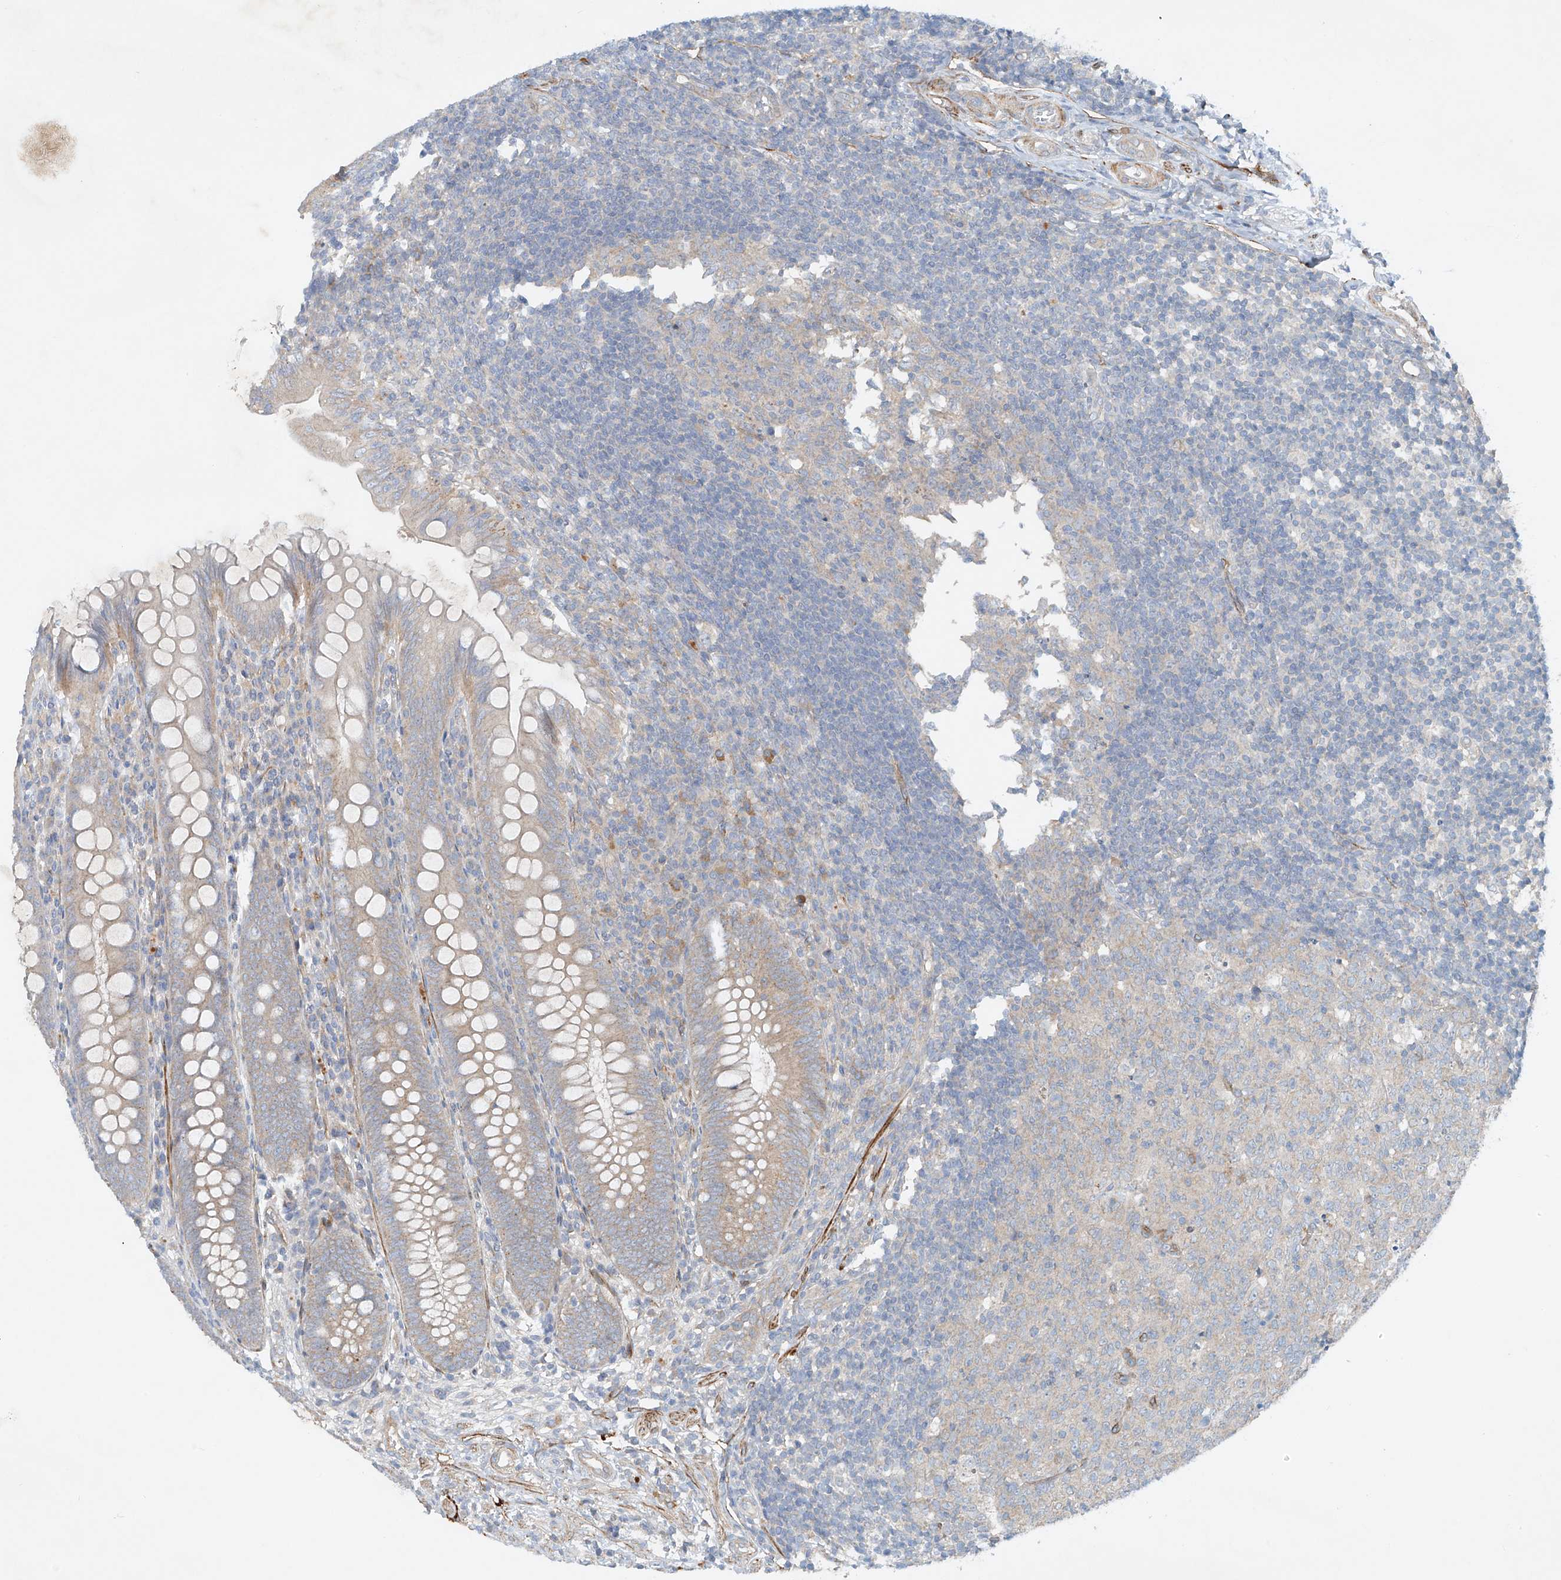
{"staining": {"intensity": "moderate", "quantity": "<25%", "location": "cytoplasmic/membranous"}, "tissue": "appendix", "cell_type": "Glandular cells", "image_type": "normal", "snomed": [{"axis": "morphology", "description": "Normal tissue, NOS"}, {"axis": "topography", "description": "Appendix"}], "caption": "Unremarkable appendix reveals moderate cytoplasmic/membranous staining in approximately <25% of glandular cells, visualized by immunohistochemistry.", "gene": "ENSG00000266202", "patient": {"sex": "male", "age": 14}}